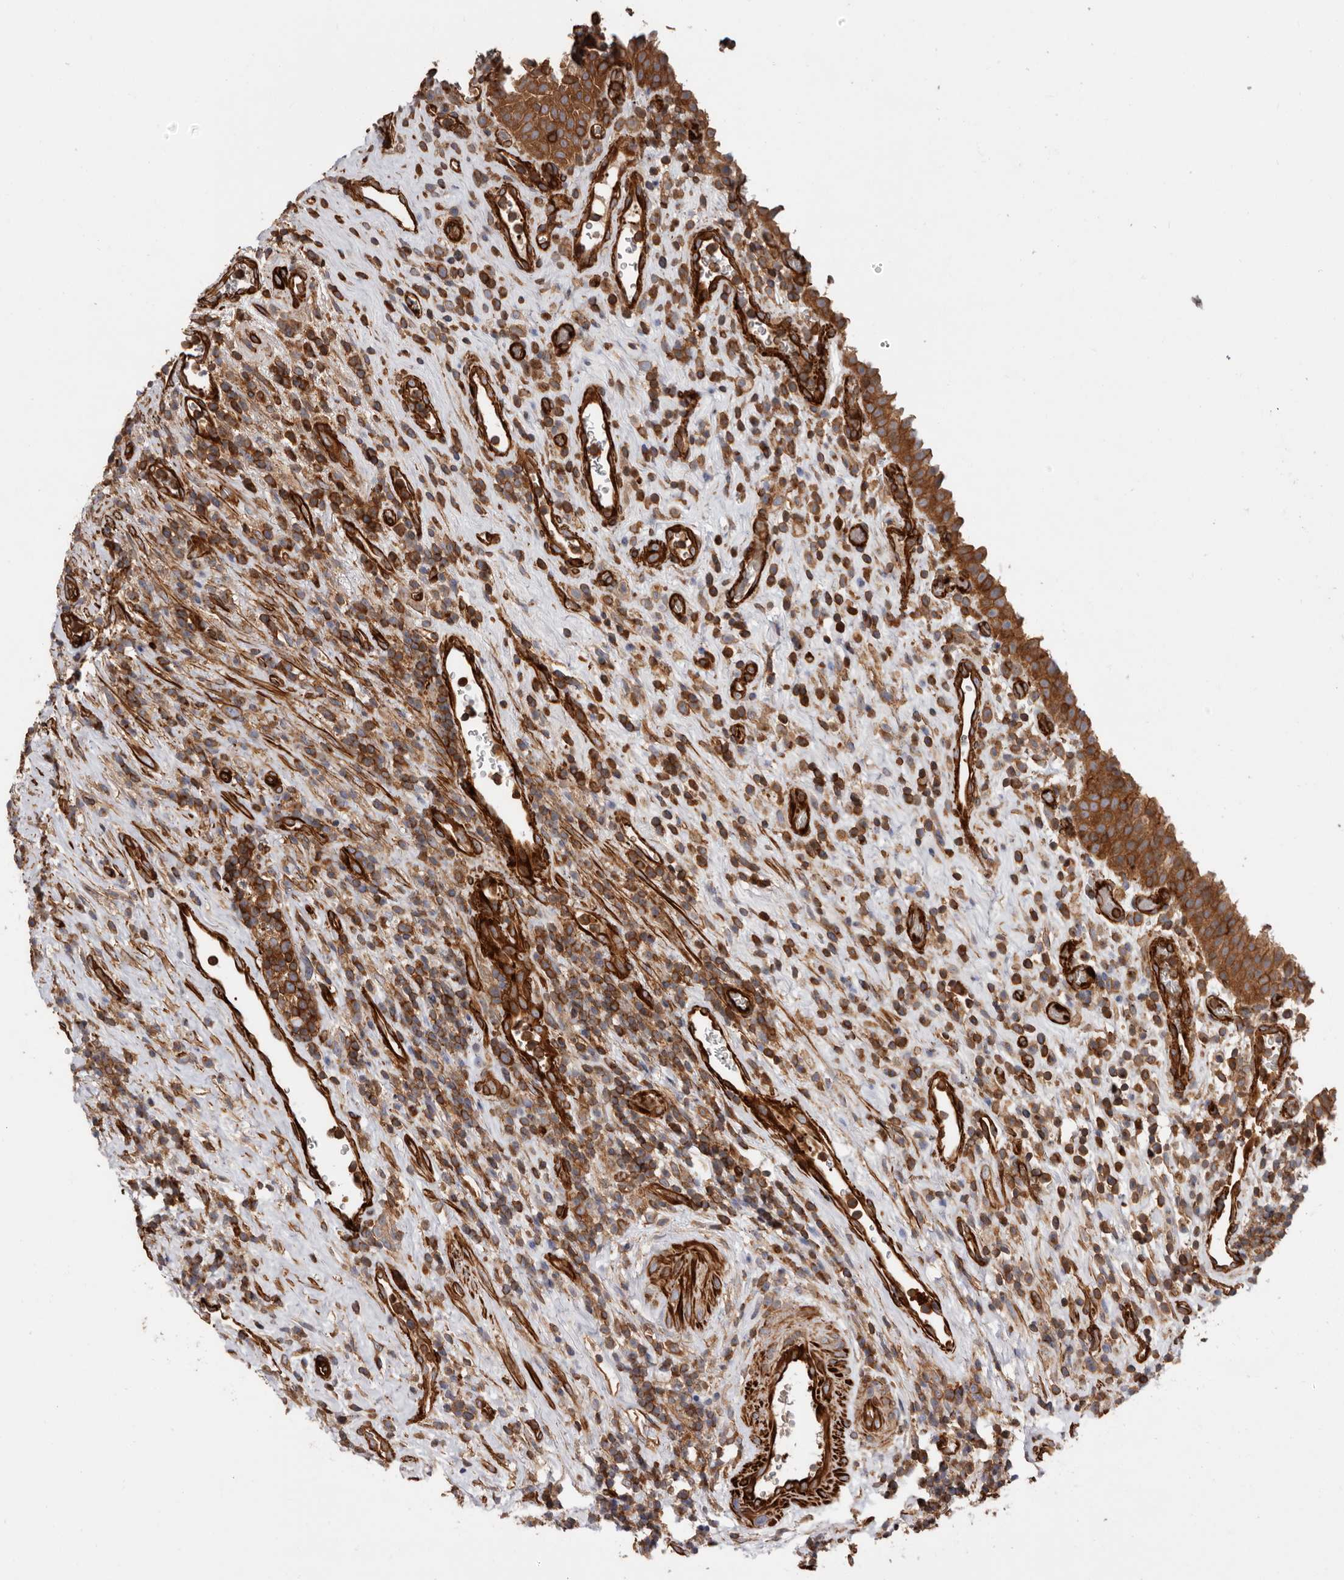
{"staining": {"intensity": "strong", "quantity": ">75%", "location": "cytoplasmic/membranous"}, "tissue": "urinary bladder", "cell_type": "Urothelial cells", "image_type": "normal", "snomed": [{"axis": "morphology", "description": "Normal tissue, NOS"}, {"axis": "morphology", "description": "Inflammation, NOS"}, {"axis": "topography", "description": "Urinary bladder"}], "caption": "Immunohistochemical staining of unremarkable urinary bladder exhibits high levels of strong cytoplasmic/membranous staining in about >75% of urothelial cells. (IHC, brightfield microscopy, high magnification).", "gene": "TMC7", "patient": {"sex": "female", "age": 75}}